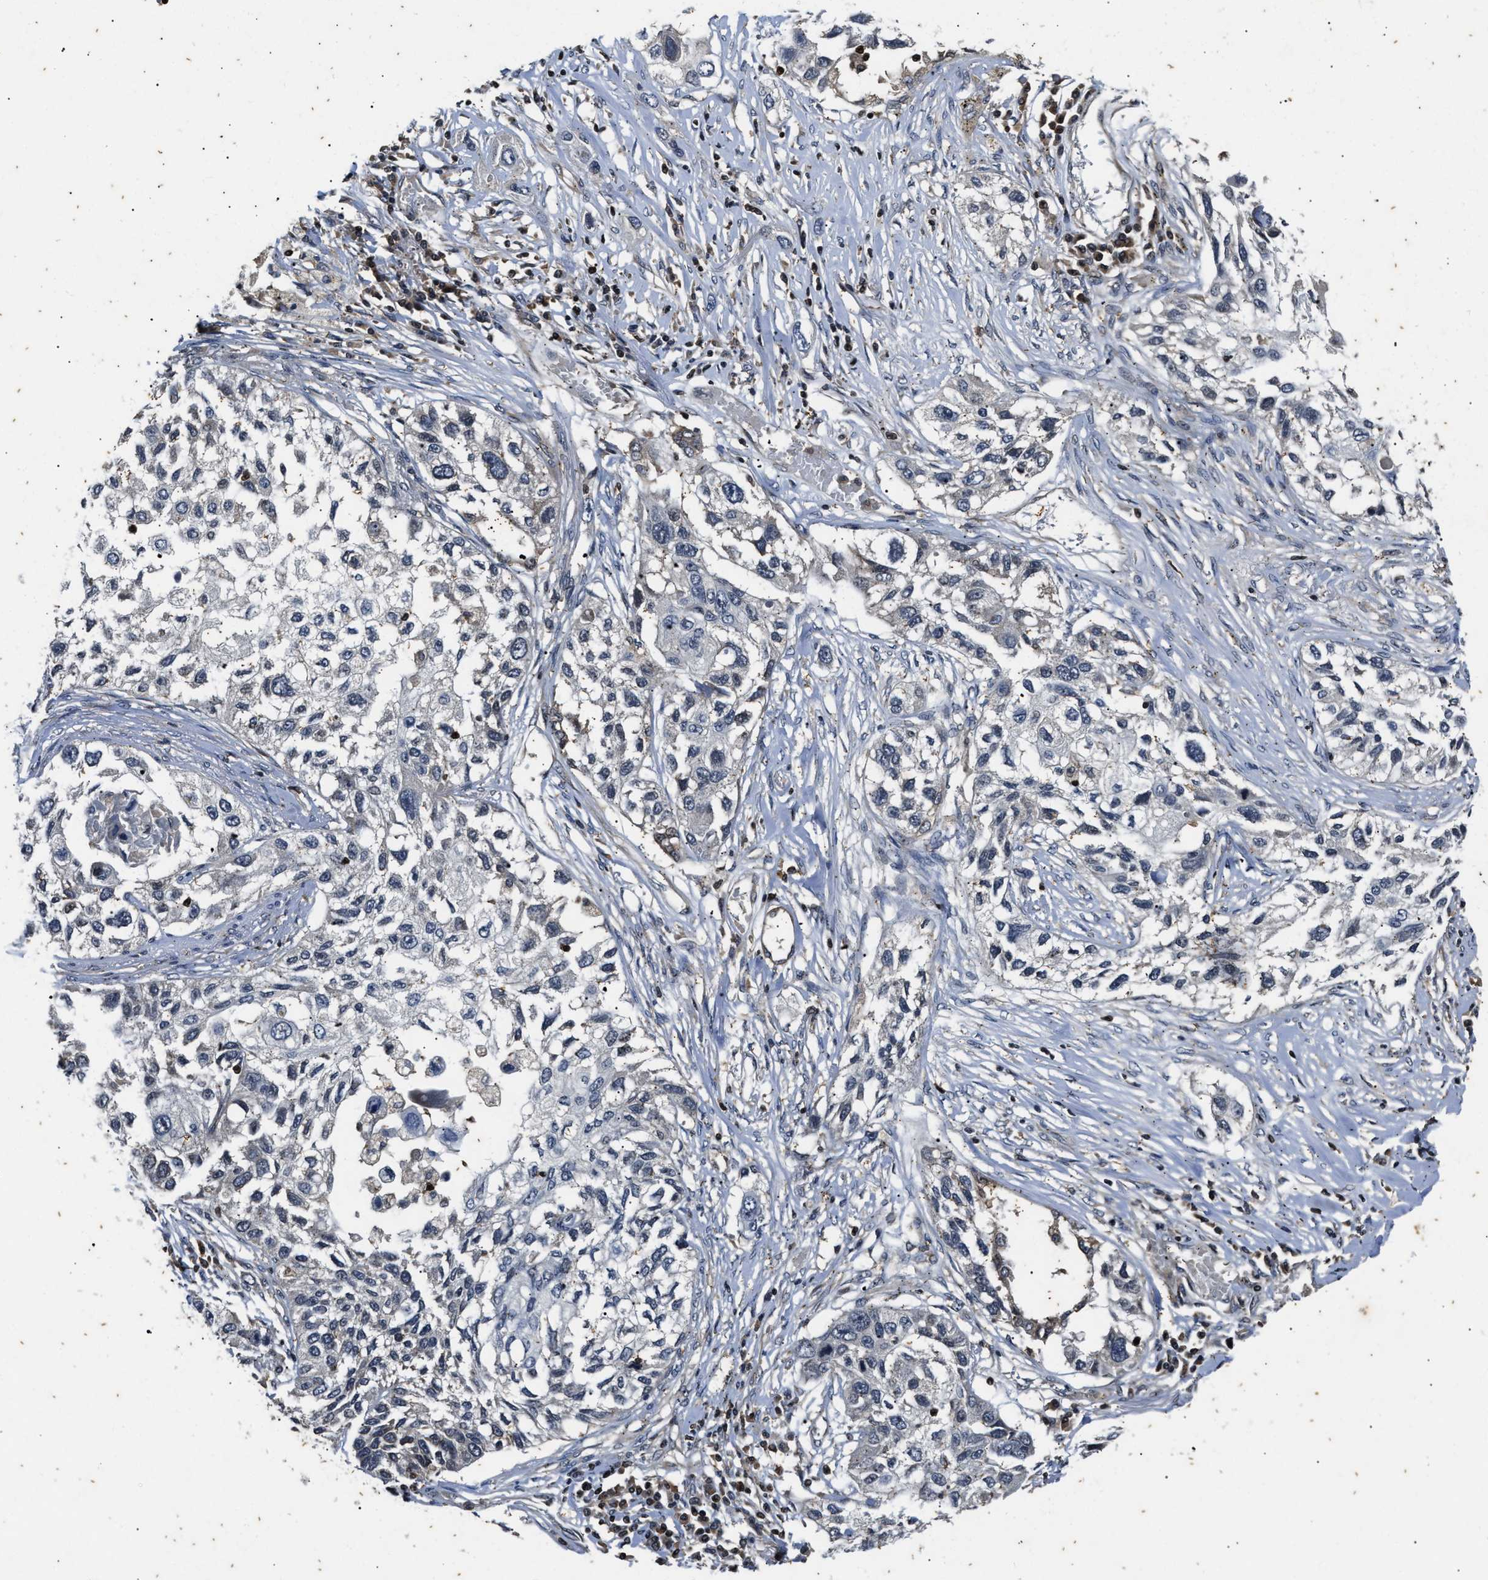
{"staining": {"intensity": "negative", "quantity": "none", "location": "none"}, "tissue": "lung cancer", "cell_type": "Tumor cells", "image_type": "cancer", "snomed": [{"axis": "morphology", "description": "Squamous cell carcinoma, NOS"}, {"axis": "topography", "description": "Lung"}], "caption": "Tumor cells show no significant expression in lung cancer.", "gene": "PTPN7", "patient": {"sex": "male", "age": 71}}